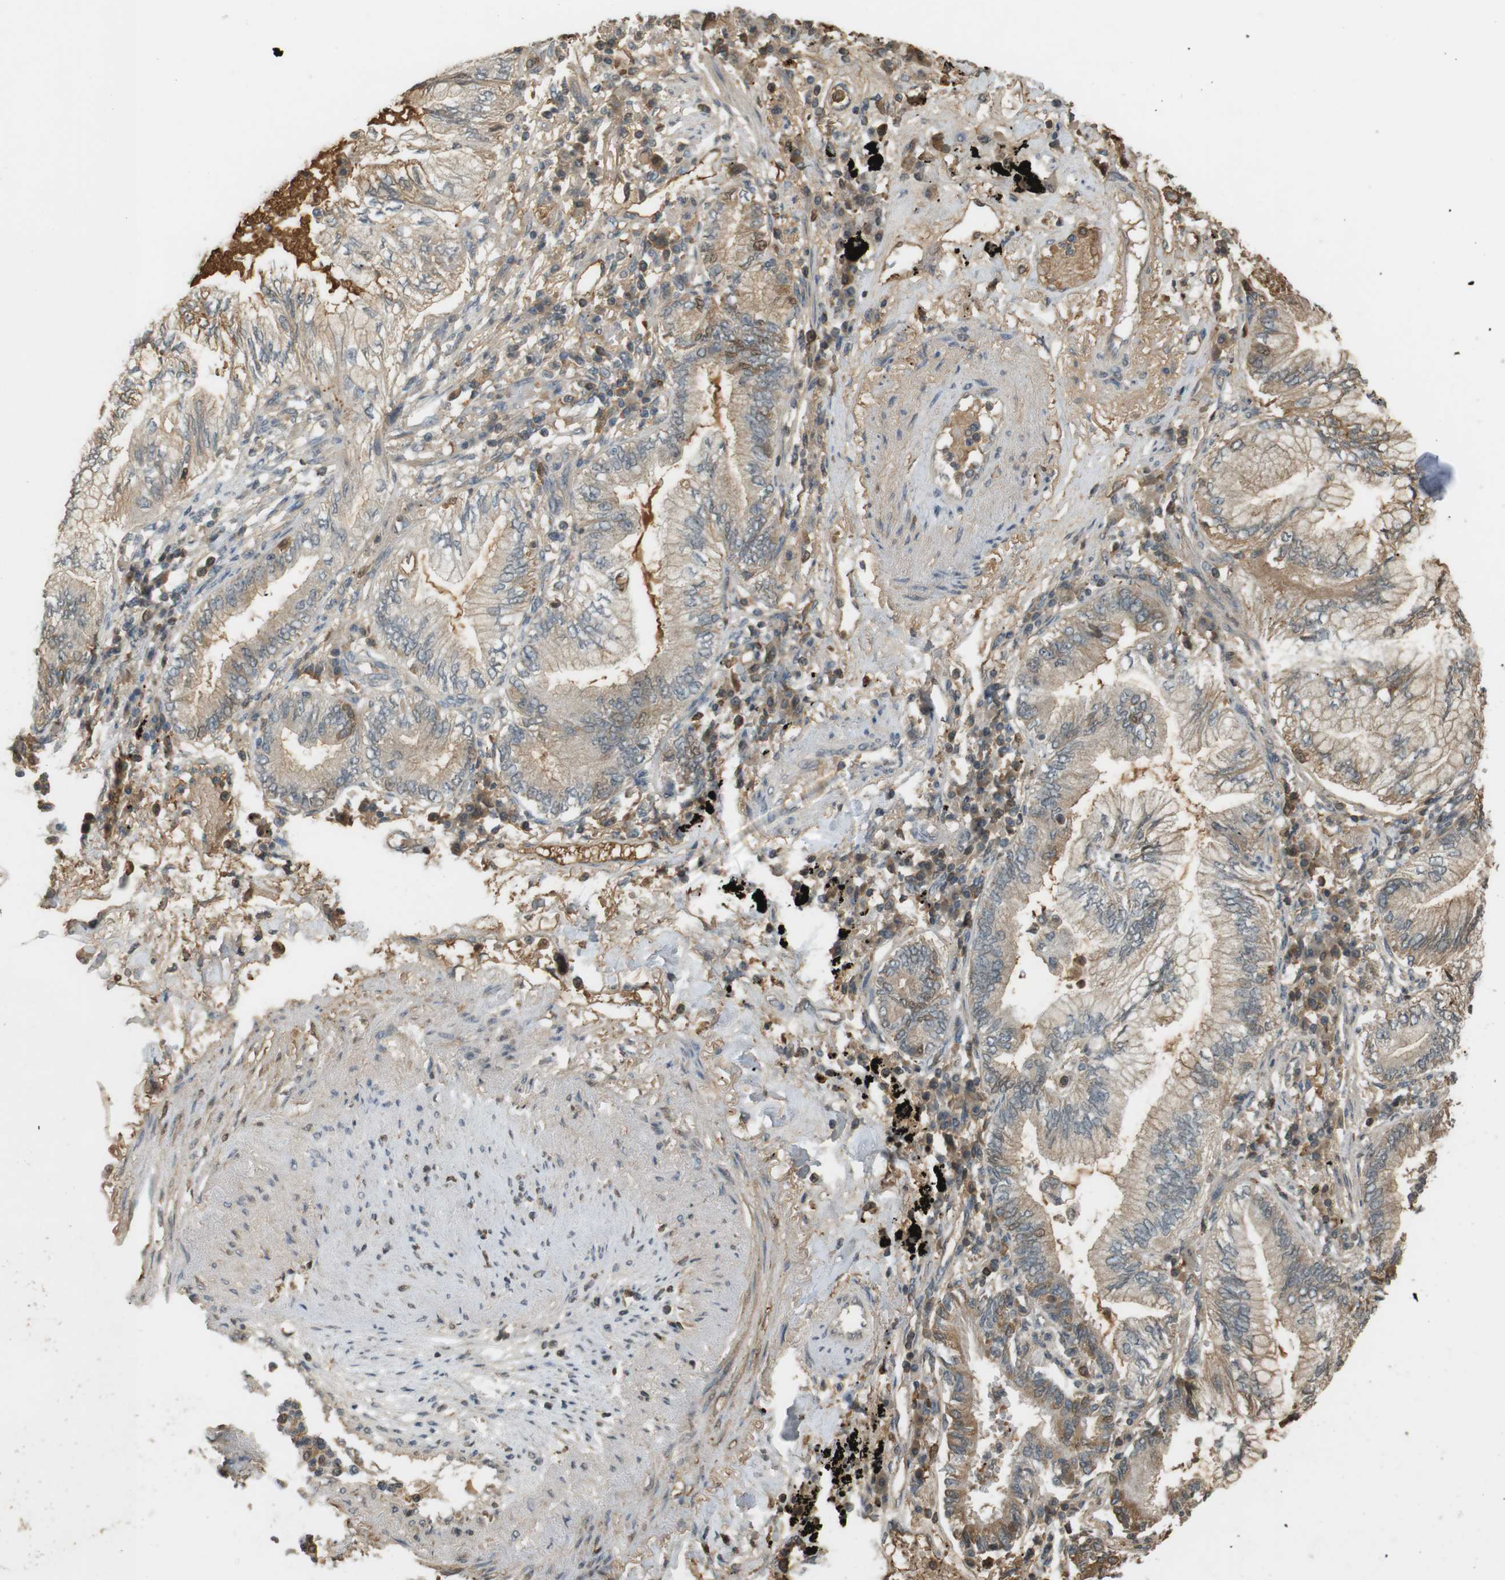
{"staining": {"intensity": "weak", "quantity": "25%-75%", "location": "cytoplasmic/membranous"}, "tissue": "lung cancer", "cell_type": "Tumor cells", "image_type": "cancer", "snomed": [{"axis": "morphology", "description": "Normal tissue, NOS"}, {"axis": "morphology", "description": "Adenocarcinoma, NOS"}, {"axis": "topography", "description": "Bronchus"}, {"axis": "topography", "description": "Lung"}], "caption": "Lung cancer tissue reveals weak cytoplasmic/membranous expression in about 25%-75% of tumor cells, visualized by immunohistochemistry.", "gene": "SRR", "patient": {"sex": "female", "age": 70}}